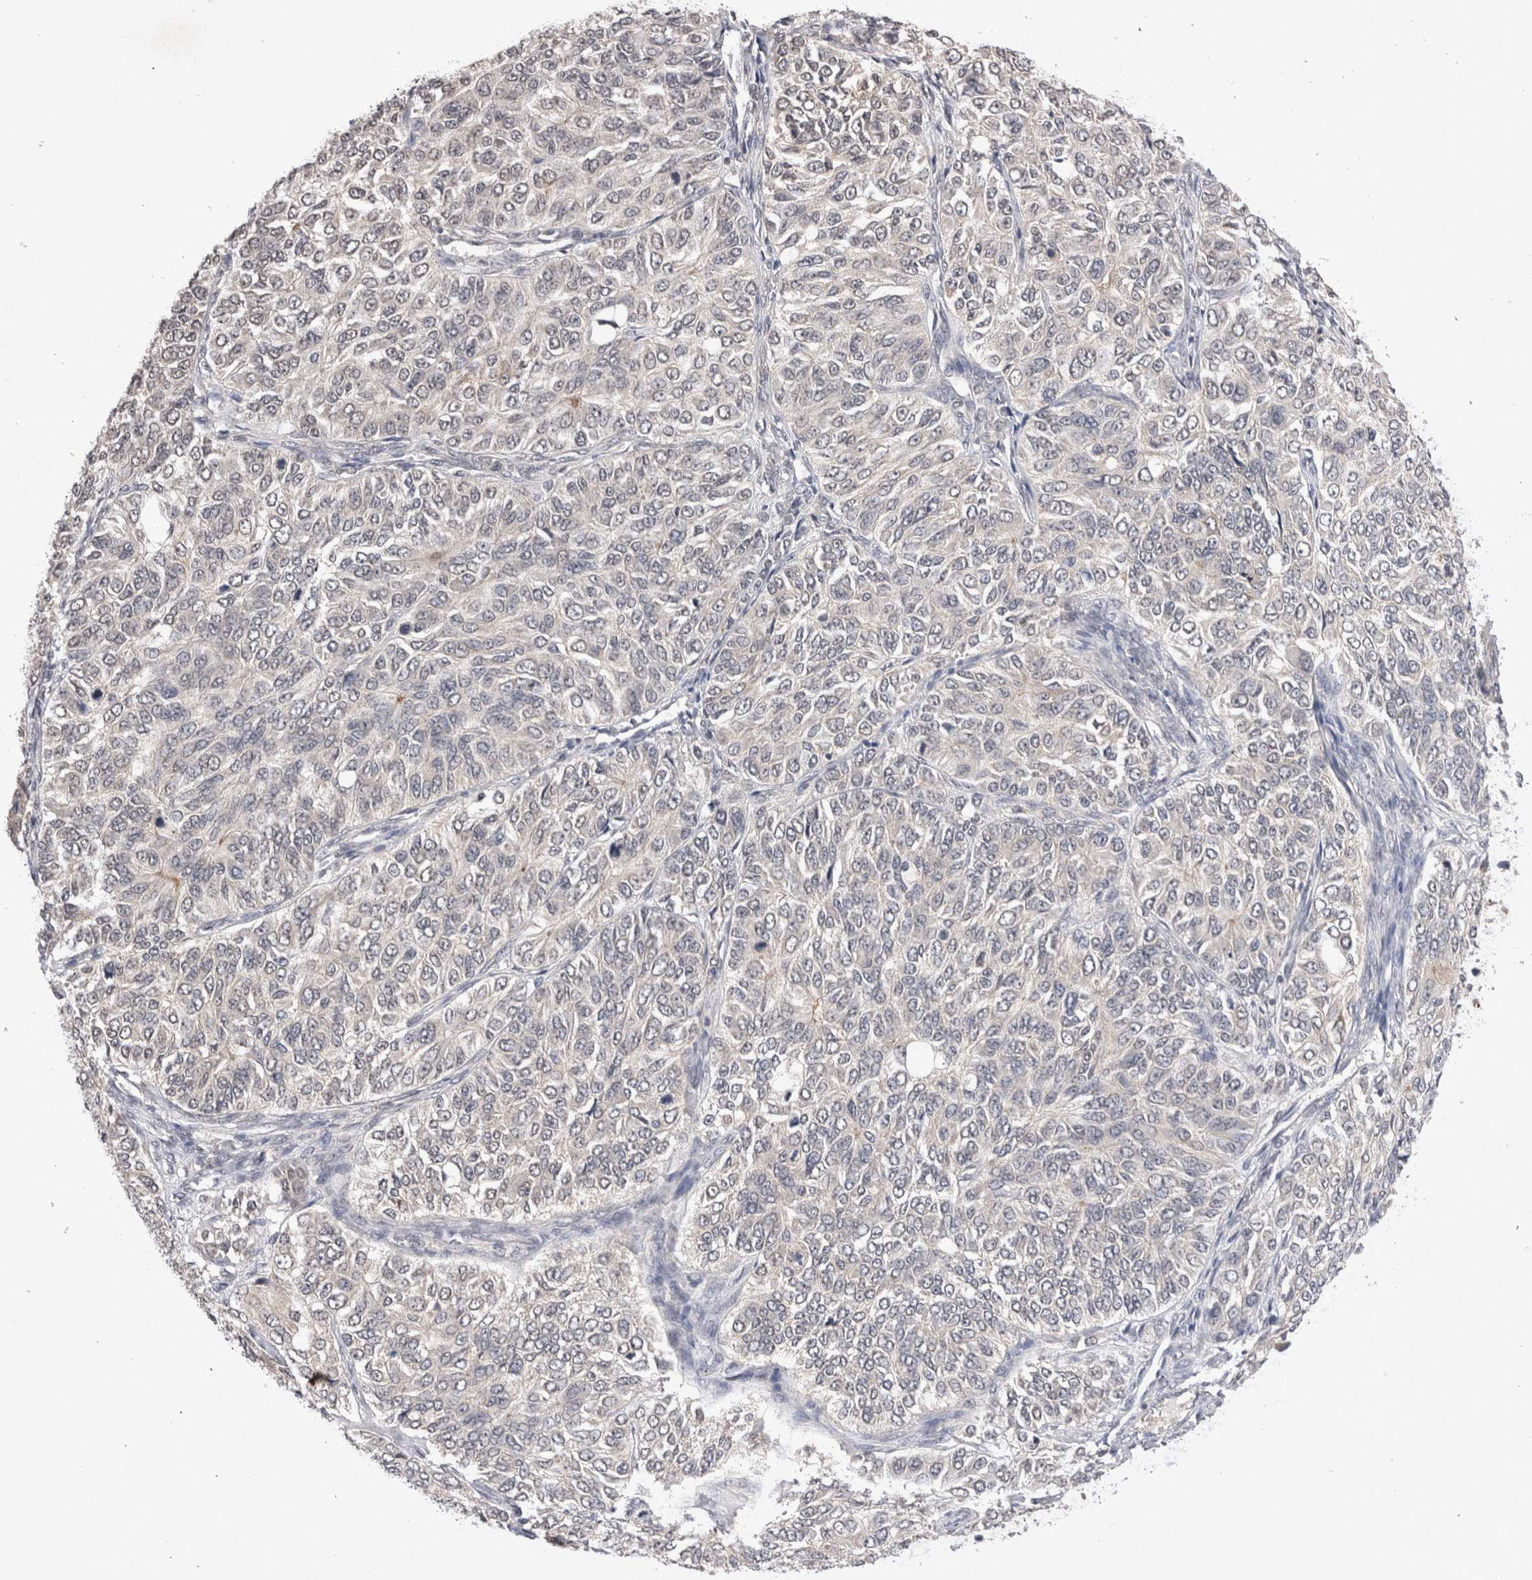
{"staining": {"intensity": "negative", "quantity": "none", "location": "none"}, "tissue": "ovarian cancer", "cell_type": "Tumor cells", "image_type": "cancer", "snomed": [{"axis": "morphology", "description": "Carcinoma, endometroid"}, {"axis": "topography", "description": "Ovary"}], "caption": "DAB immunohistochemical staining of ovarian cancer reveals no significant staining in tumor cells.", "gene": "RASSF3", "patient": {"sex": "female", "age": 51}}